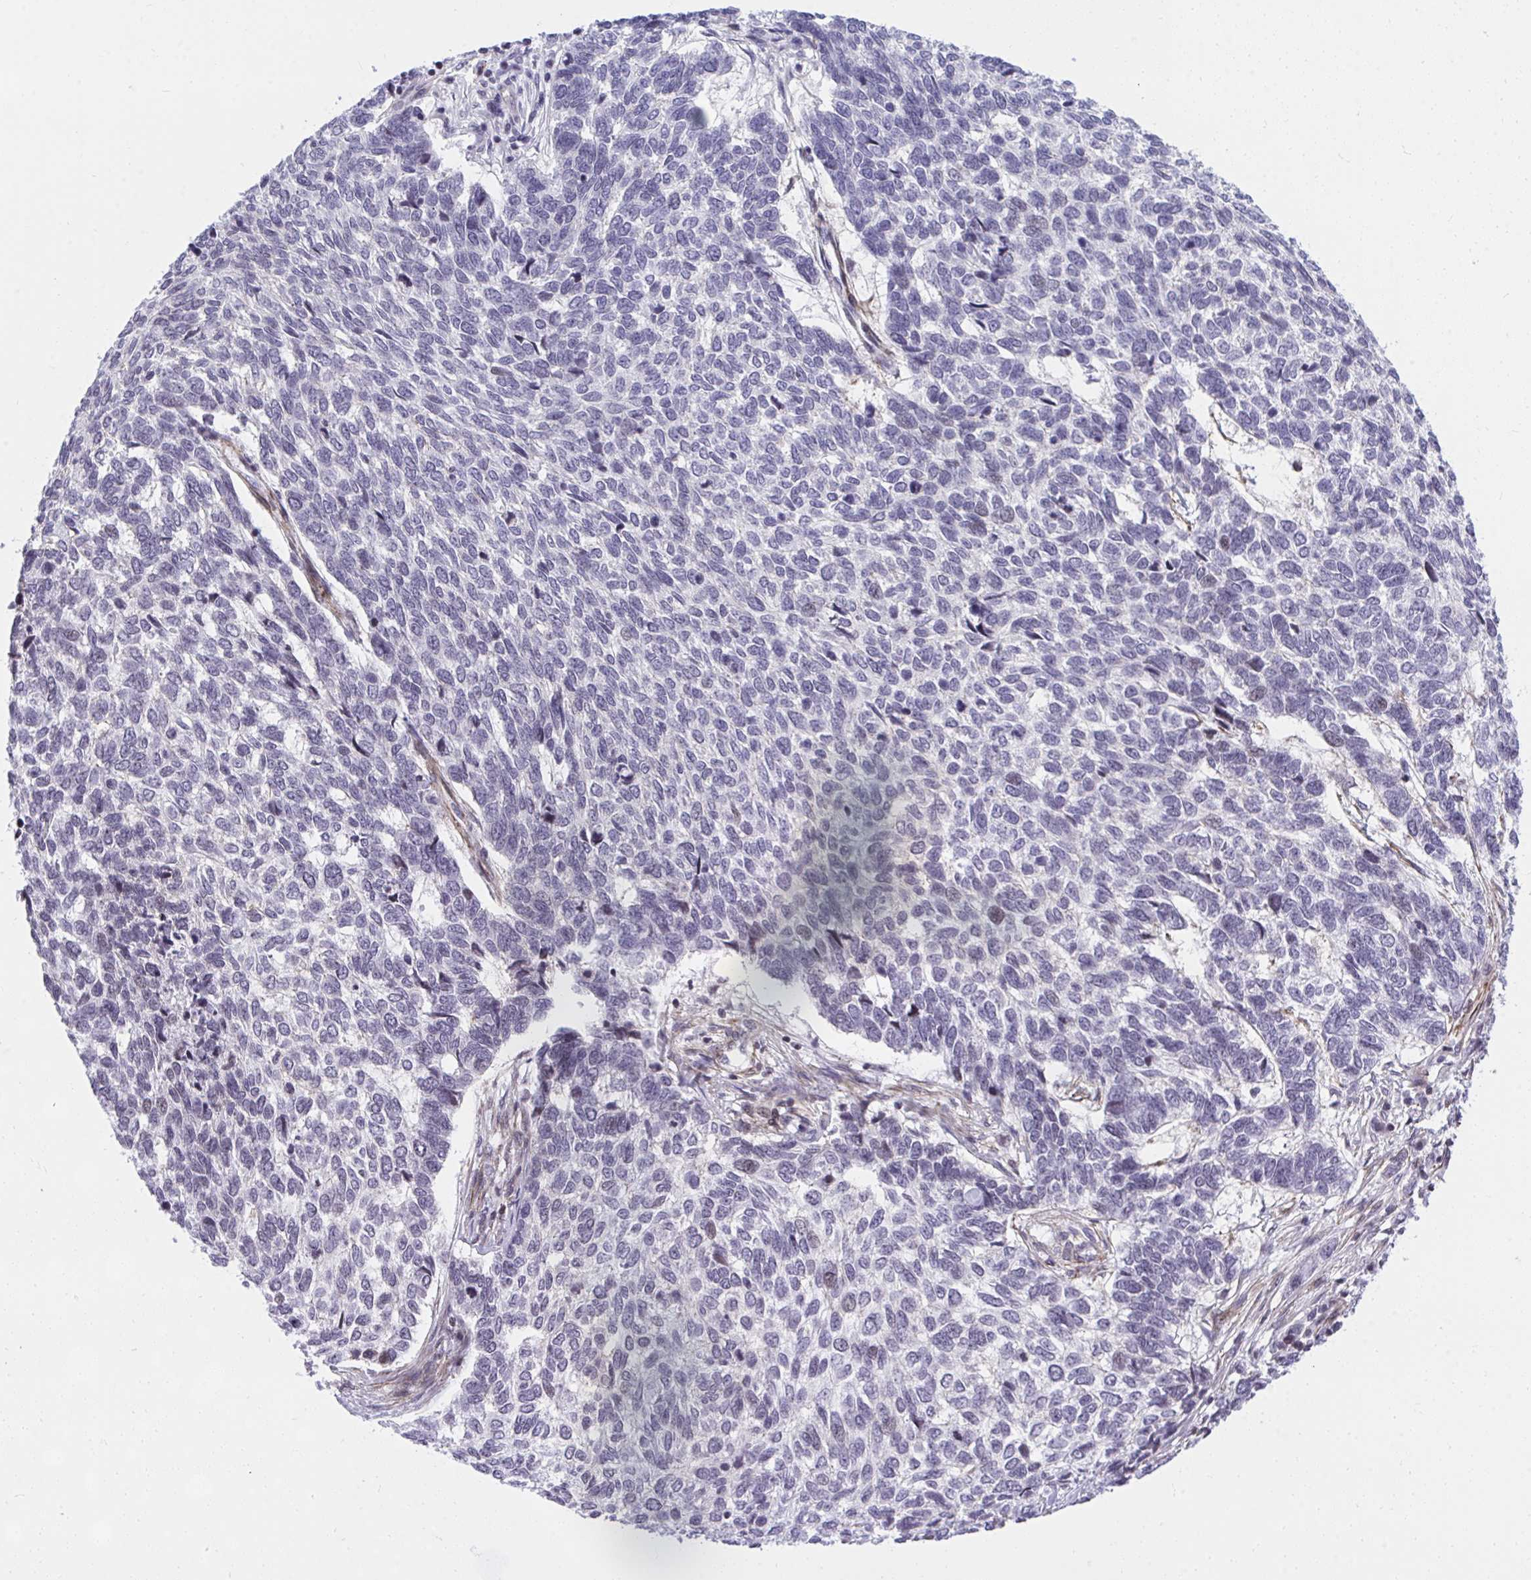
{"staining": {"intensity": "negative", "quantity": "none", "location": "none"}, "tissue": "skin cancer", "cell_type": "Tumor cells", "image_type": "cancer", "snomed": [{"axis": "morphology", "description": "Basal cell carcinoma"}, {"axis": "topography", "description": "Skin"}], "caption": "Image shows no protein positivity in tumor cells of skin cancer (basal cell carcinoma) tissue.", "gene": "KCNN4", "patient": {"sex": "female", "age": 65}}